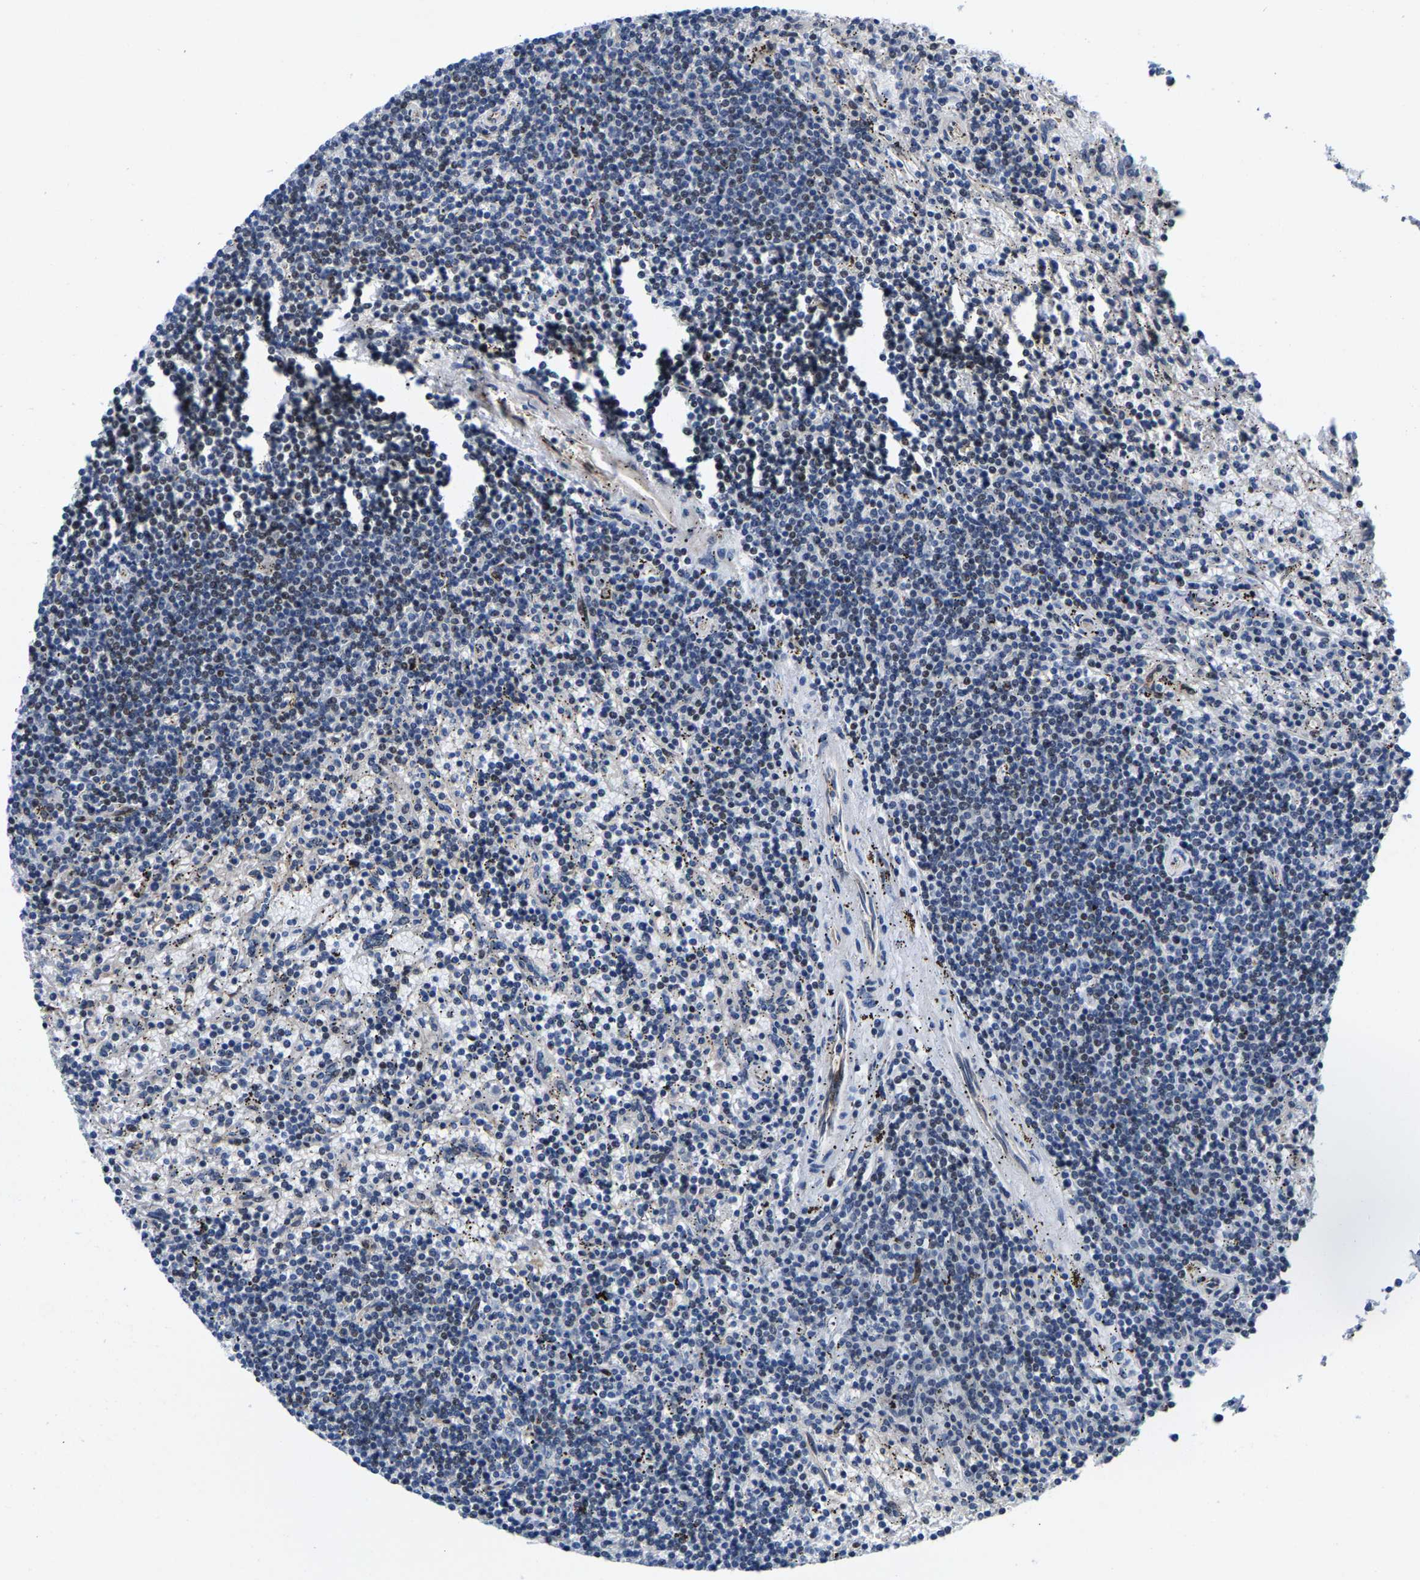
{"staining": {"intensity": "weak", "quantity": "25%-75%", "location": "nuclear"}, "tissue": "lymphoma", "cell_type": "Tumor cells", "image_type": "cancer", "snomed": [{"axis": "morphology", "description": "Malignant lymphoma, non-Hodgkin's type, Low grade"}, {"axis": "topography", "description": "Spleen"}], "caption": "A histopathology image of lymphoma stained for a protein reveals weak nuclear brown staining in tumor cells.", "gene": "GTPBP10", "patient": {"sex": "male", "age": 76}}